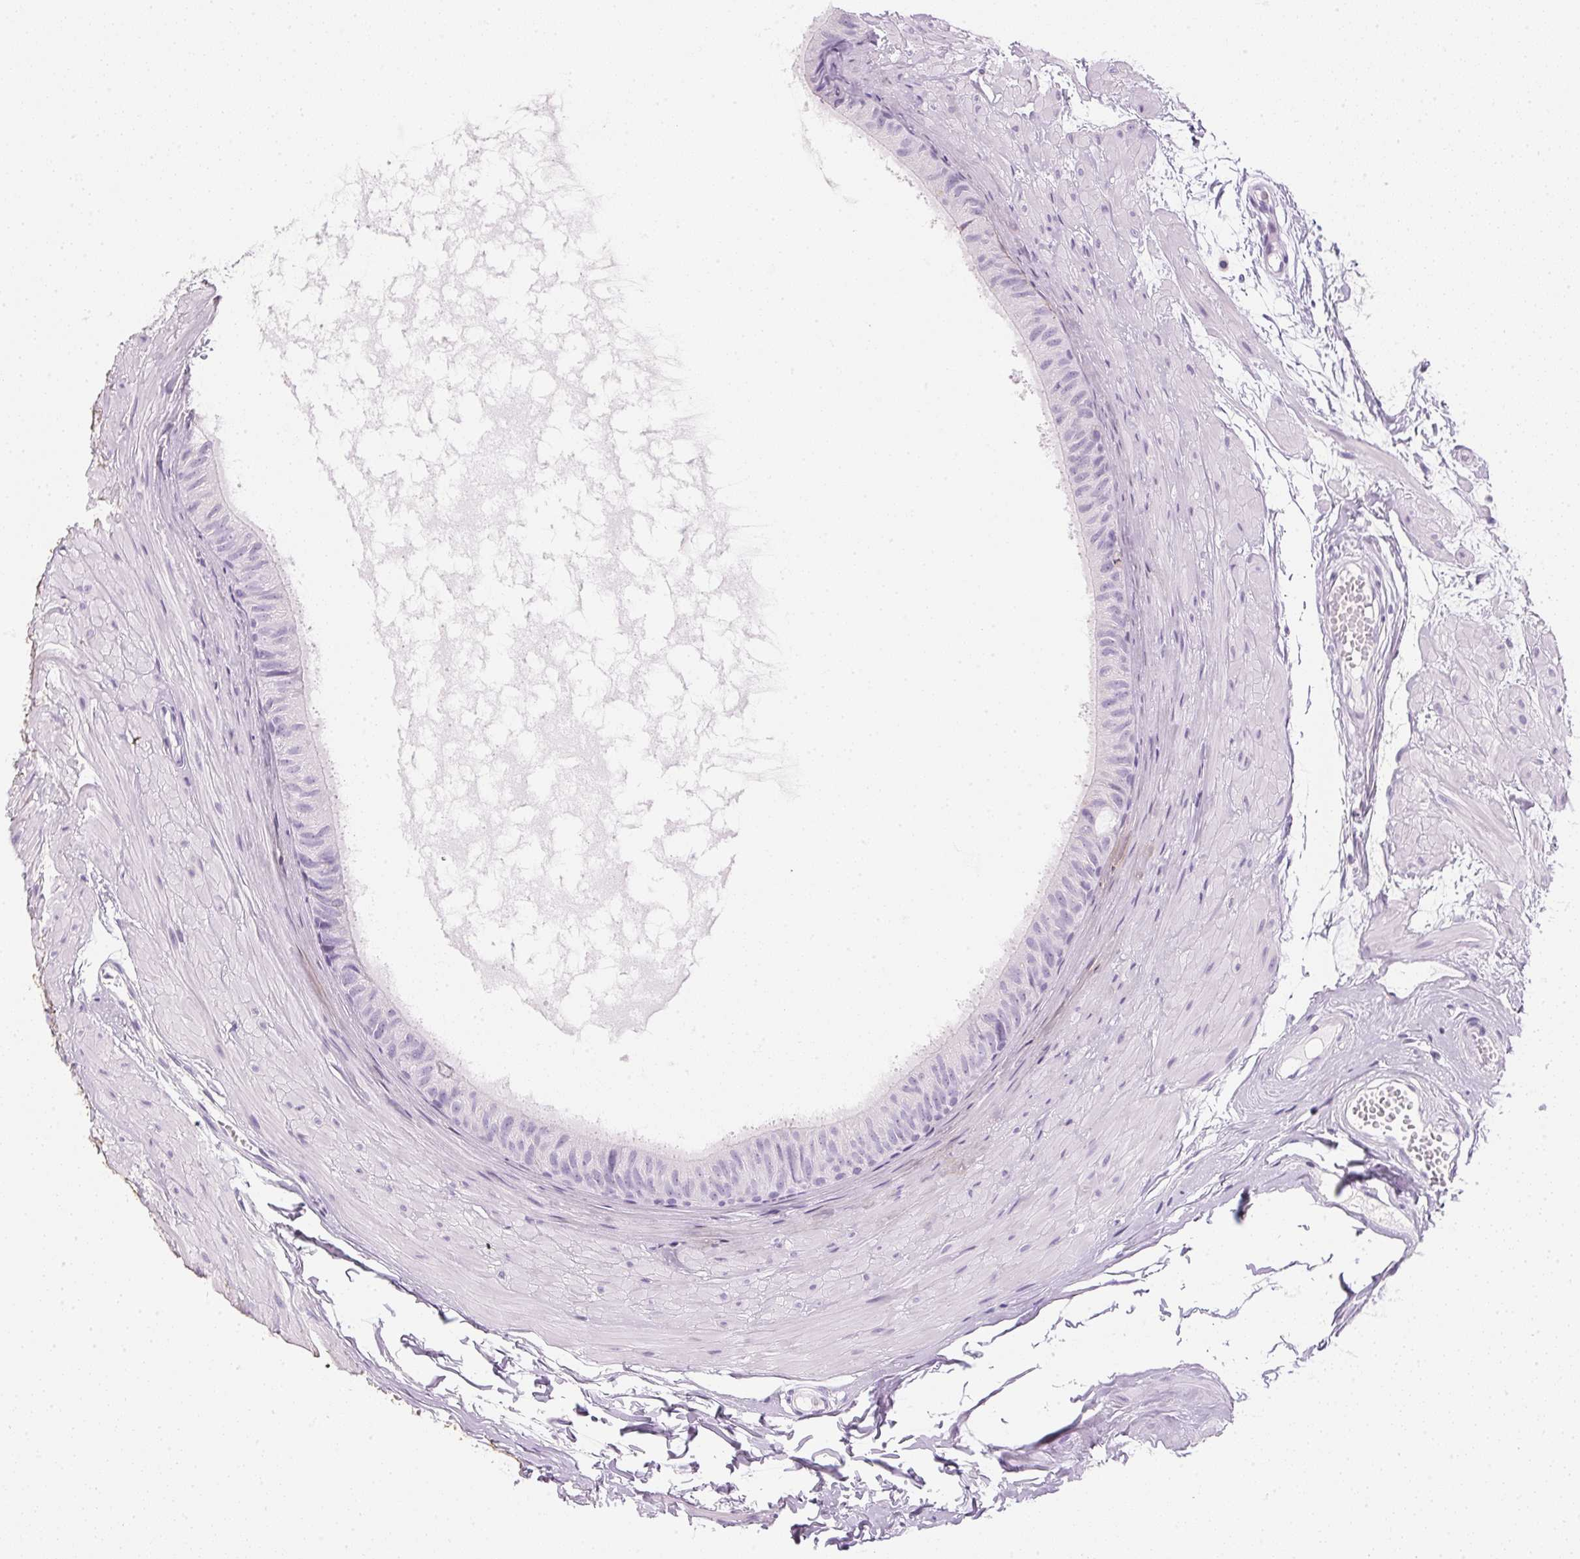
{"staining": {"intensity": "negative", "quantity": "none", "location": "none"}, "tissue": "epididymis", "cell_type": "Glandular cells", "image_type": "normal", "snomed": [{"axis": "morphology", "description": "Normal tissue, NOS"}, {"axis": "topography", "description": "Epididymis"}], "caption": "The micrograph reveals no staining of glandular cells in benign epididymis. (Immunohistochemistry, brightfield microscopy, high magnification).", "gene": "IGFBP1", "patient": {"sex": "male", "age": 33}}